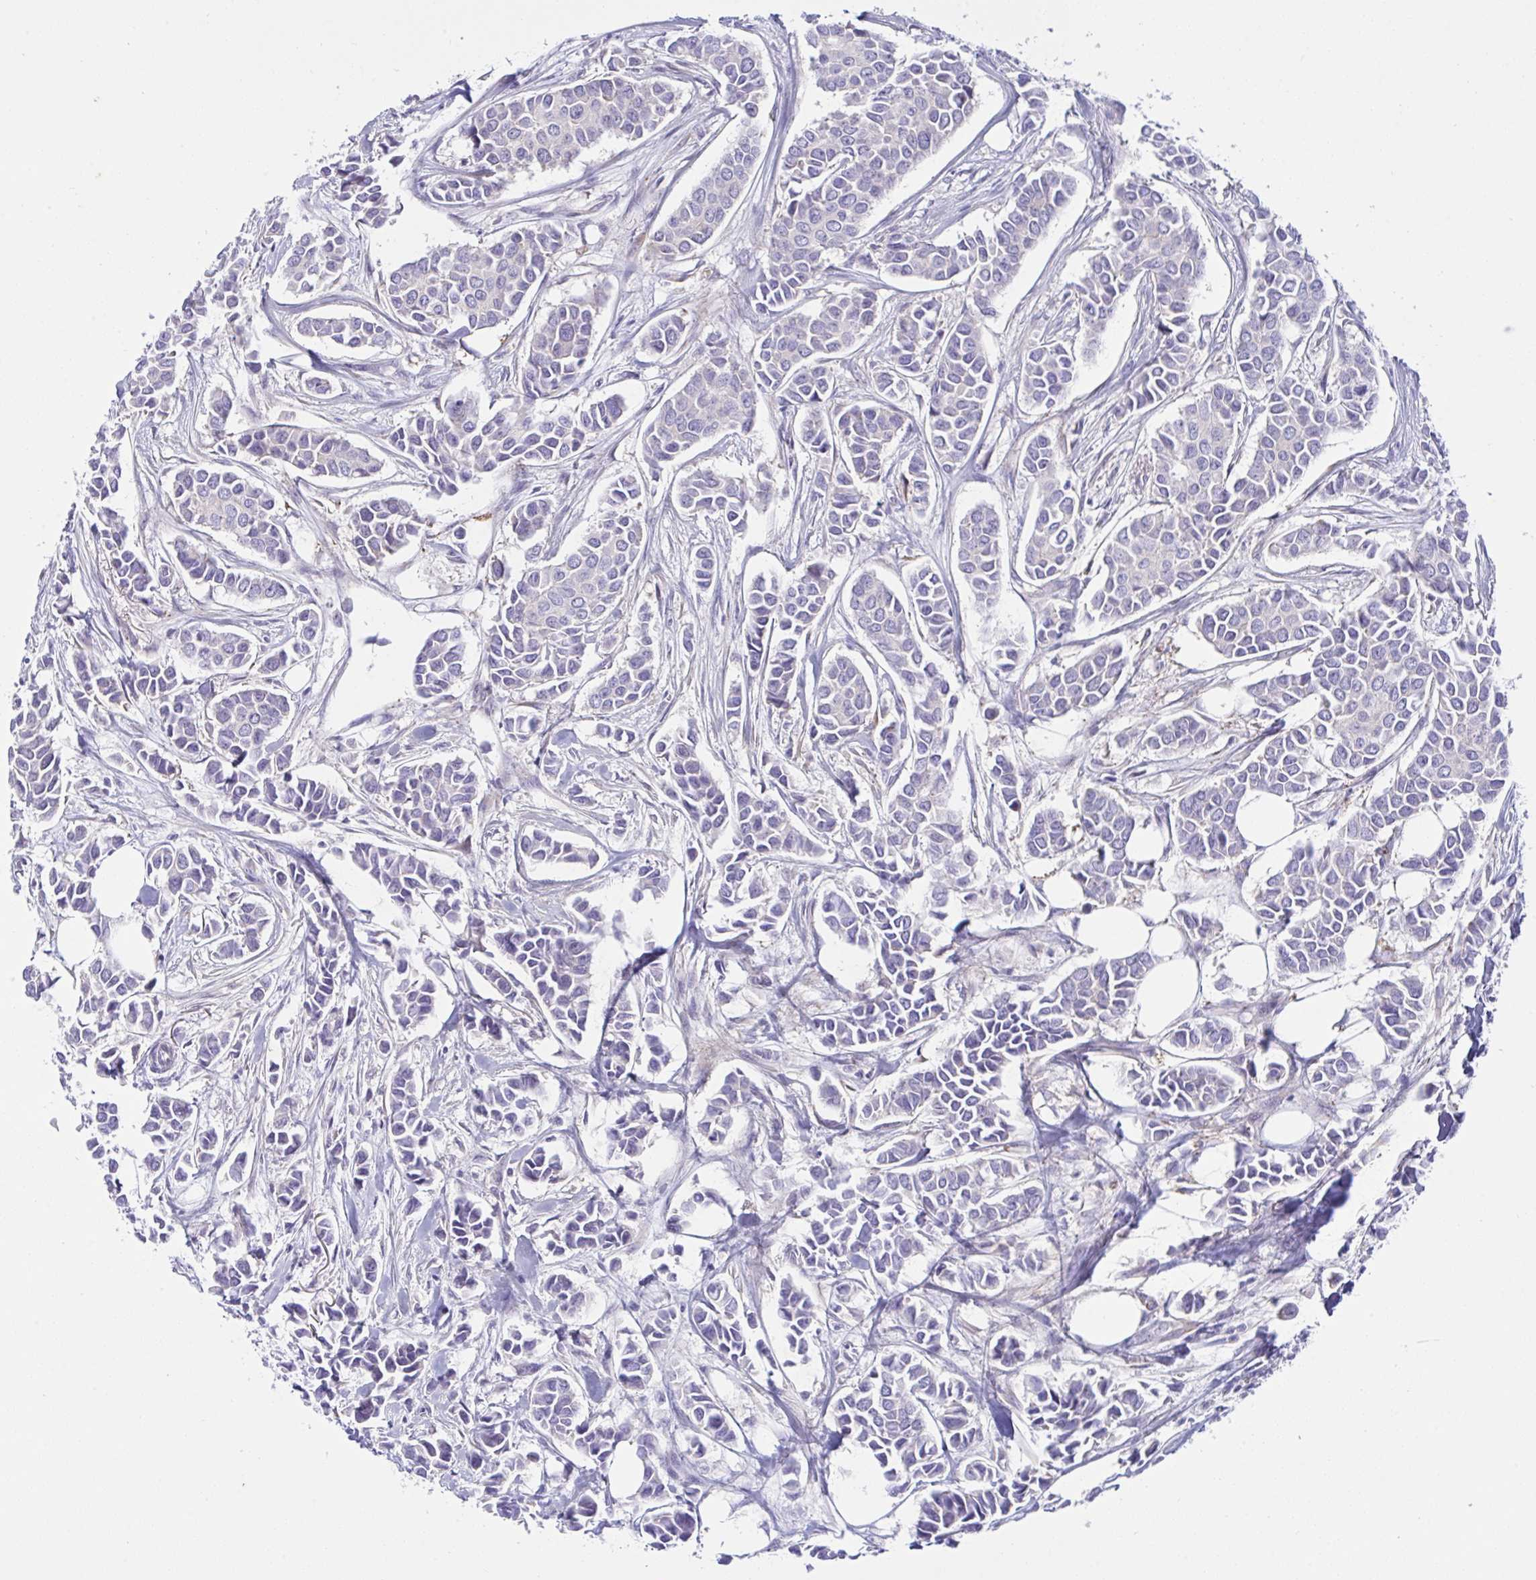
{"staining": {"intensity": "moderate", "quantity": "25%-75%", "location": "cytoplasmic/membranous"}, "tissue": "breast cancer", "cell_type": "Tumor cells", "image_type": "cancer", "snomed": [{"axis": "morphology", "description": "Duct carcinoma"}, {"axis": "topography", "description": "Breast"}], "caption": "Immunohistochemistry micrograph of neoplastic tissue: human breast infiltrating ductal carcinoma stained using immunohistochemistry reveals medium levels of moderate protein expression localized specifically in the cytoplasmic/membranous of tumor cells, appearing as a cytoplasmic/membranous brown color.", "gene": "FAU", "patient": {"sex": "female", "age": 84}}